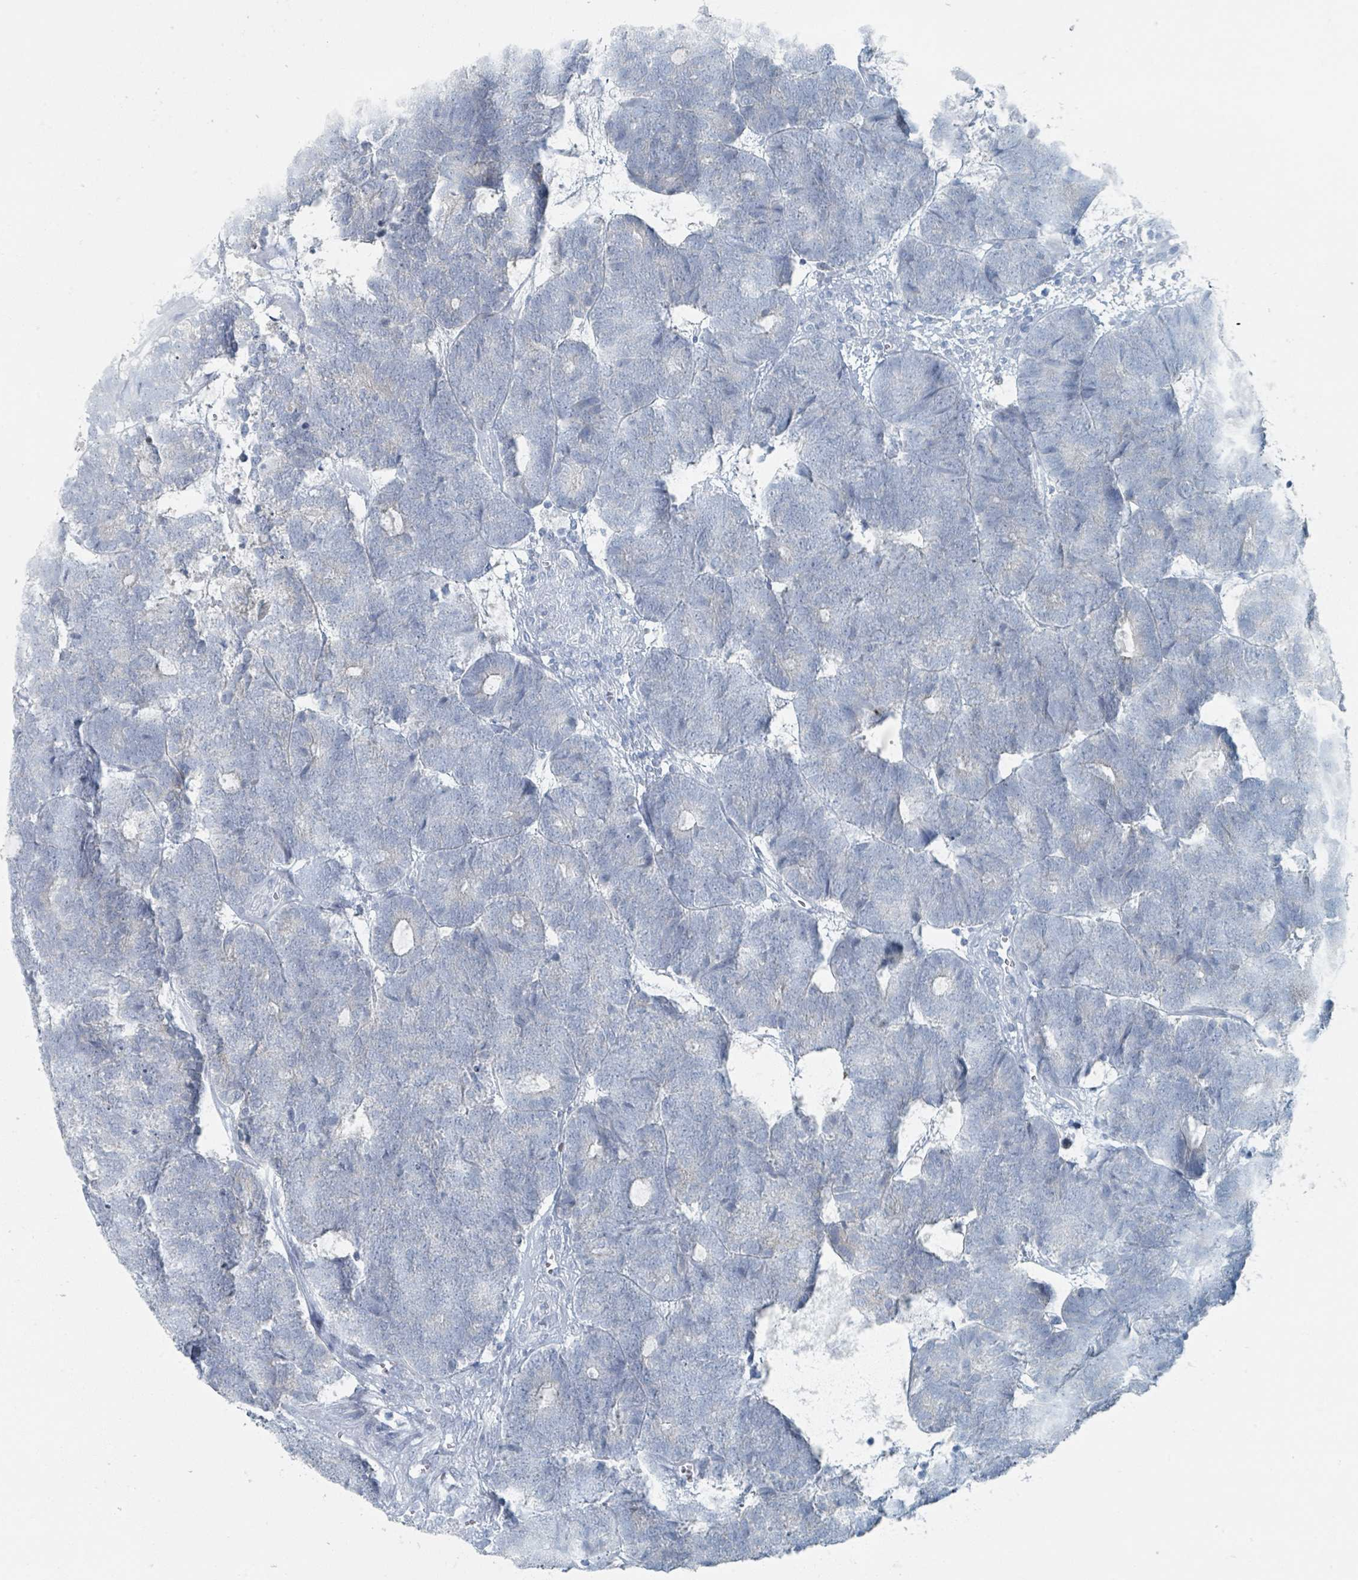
{"staining": {"intensity": "negative", "quantity": "none", "location": "none"}, "tissue": "head and neck cancer", "cell_type": "Tumor cells", "image_type": "cancer", "snomed": [{"axis": "morphology", "description": "Adenocarcinoma, NOS"}, {"axis": "topography", "description": "Head-Neck"}], "caption": "Histopathology image shows no significant protein positivity in tumor cells of head and neck cancer (adenocarcinoma).", "gene": "GAMT", "patient": {"sex": "female", "age": 81}}